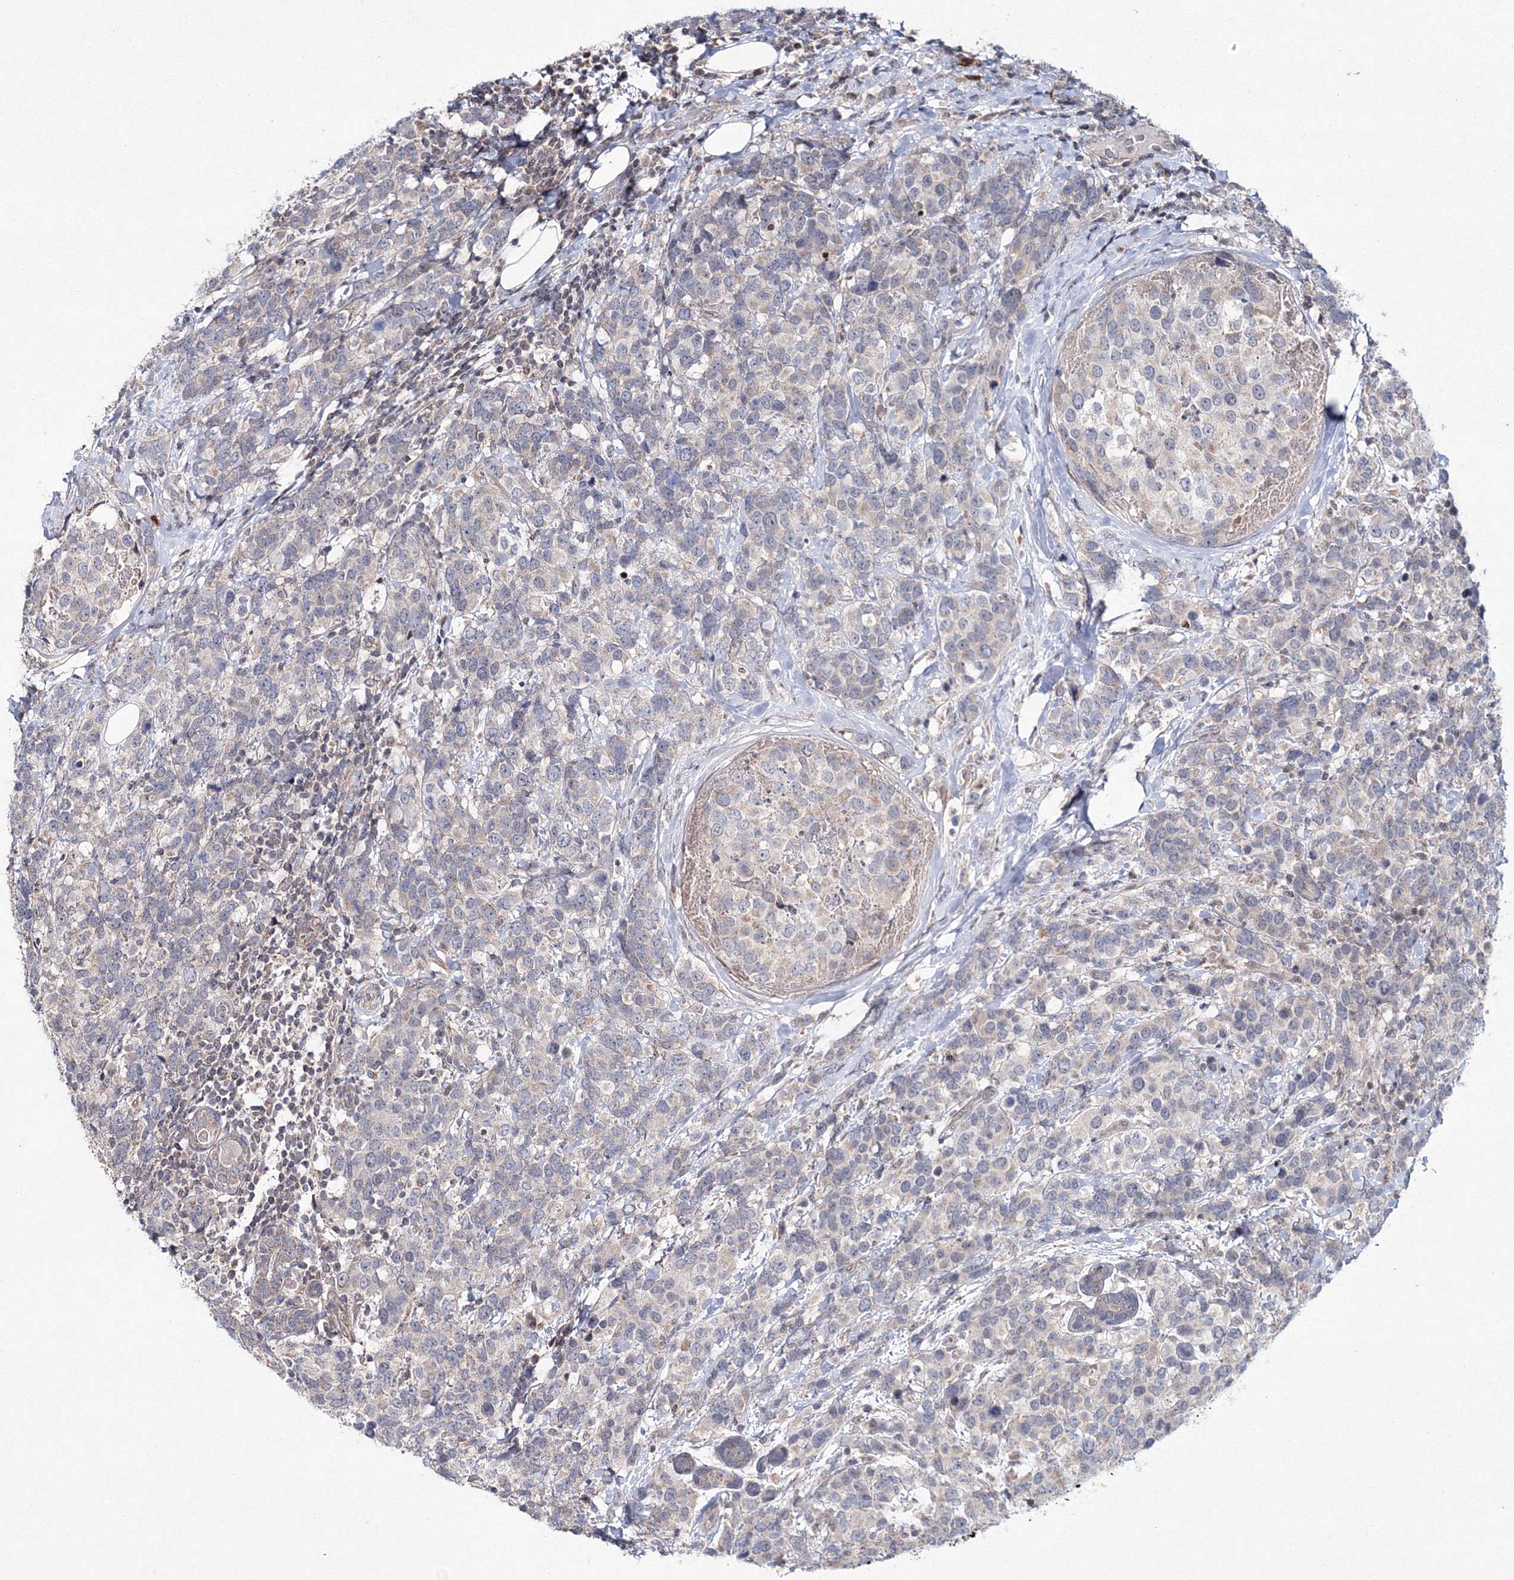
{"staining": {"intensity": "weak", "quantity": "<25%", "location": "cytoplasmic/membranous"}, "tissue": "breast cancer", "cell_type": "Tumor cells", "image_type": "cancer", "snomed": [{"axis": "morphology", "description": "Lobular carcinoma"}, {"axis": "topography", "description": "Breast"}], "caption": "The photomicrograph reveals no staining of tumor cells in breast cancer (lobular carcinoma). Brightfield microscopy of immunohistochemistry stained with DAB (brown) and hematoxylin (blue), captured at high magnification.", "gene": "MKRN2", "patient": {"sex": "female", "age": 59}}